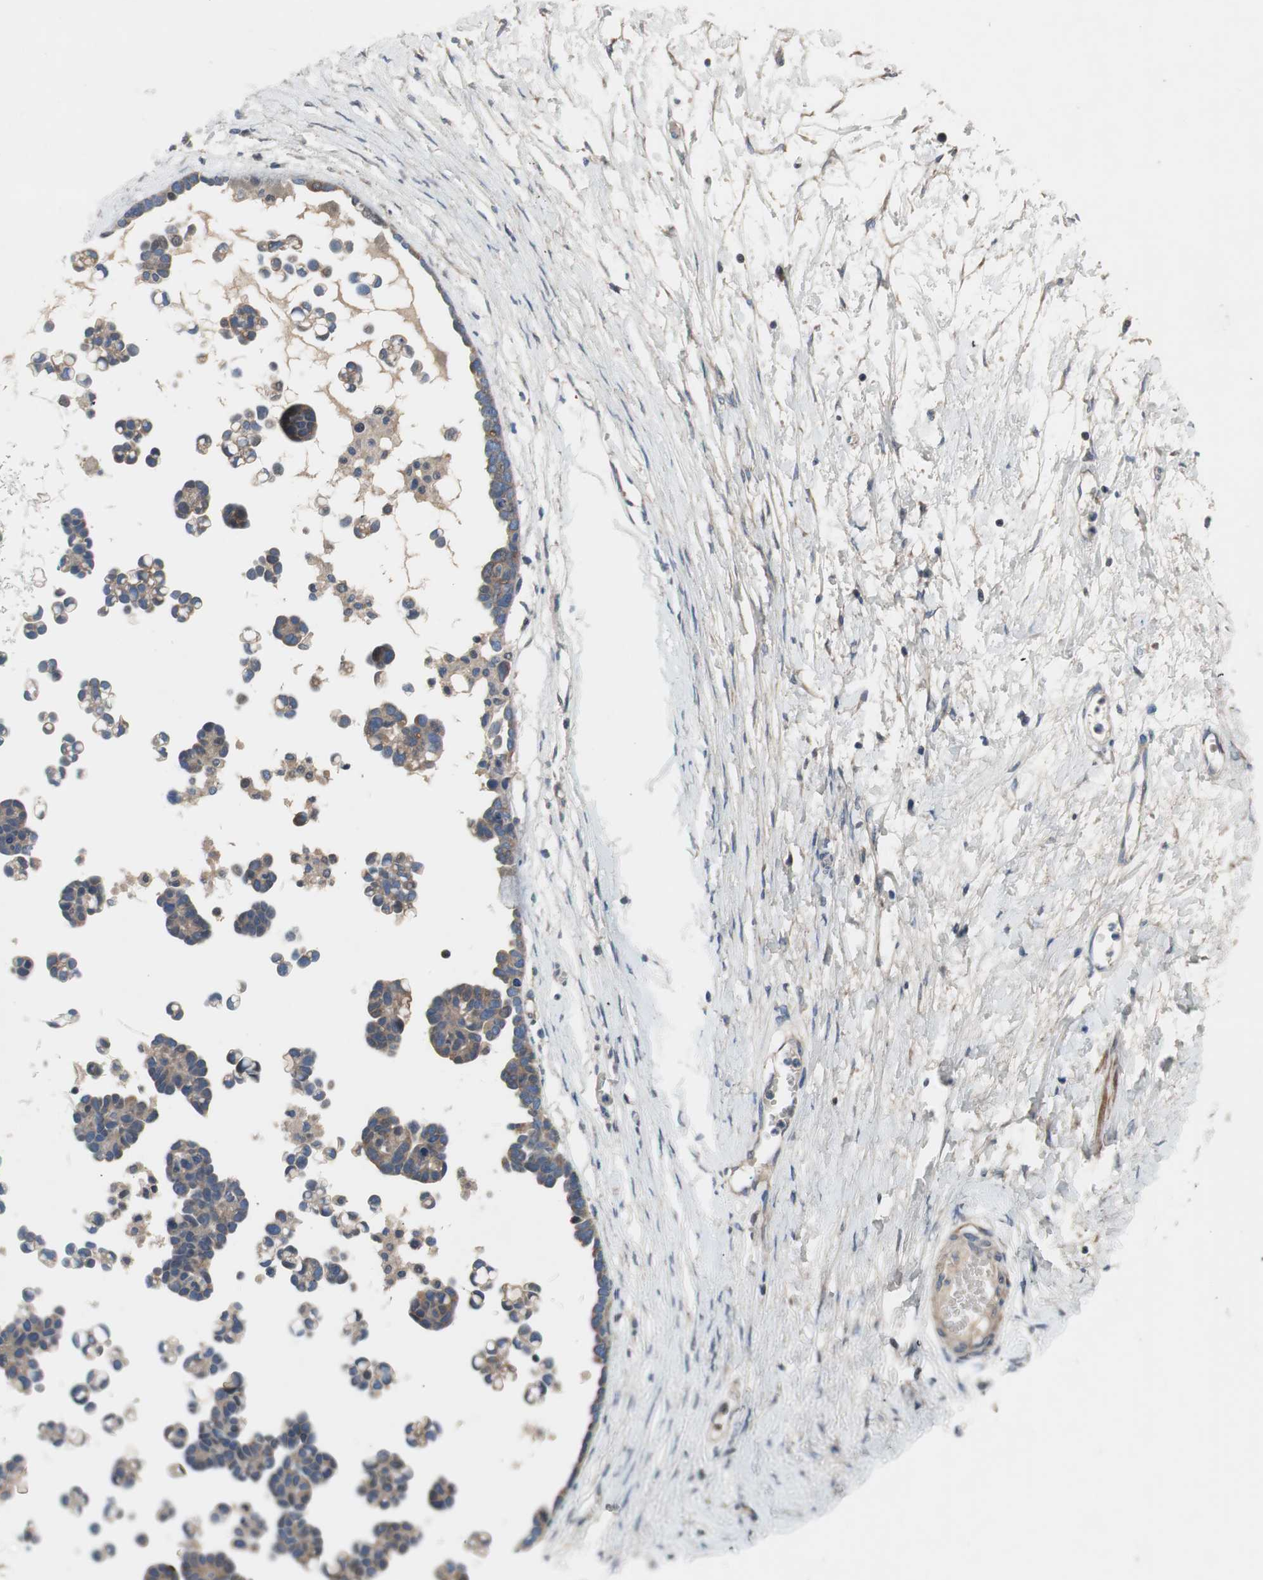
{"staining": {"intensity": "negative", "quantity": "none", "location": "none"}, "tissue": "ovarian cancer", "cell_type": "Tumor cells", "image_type": "cancer", "snomed": [{"axis": "morphology", "description": "Cystadenocarcinoma, serous, NOS"}, {"axis": "topography", "description": "Ovary"}], "caption": "There is no significant positivity in tumor cells of ovarian cancer (serous cystadenocarcinoma).", "gene": "TACR3", "patient": {"sex": "female", "age": 54}}